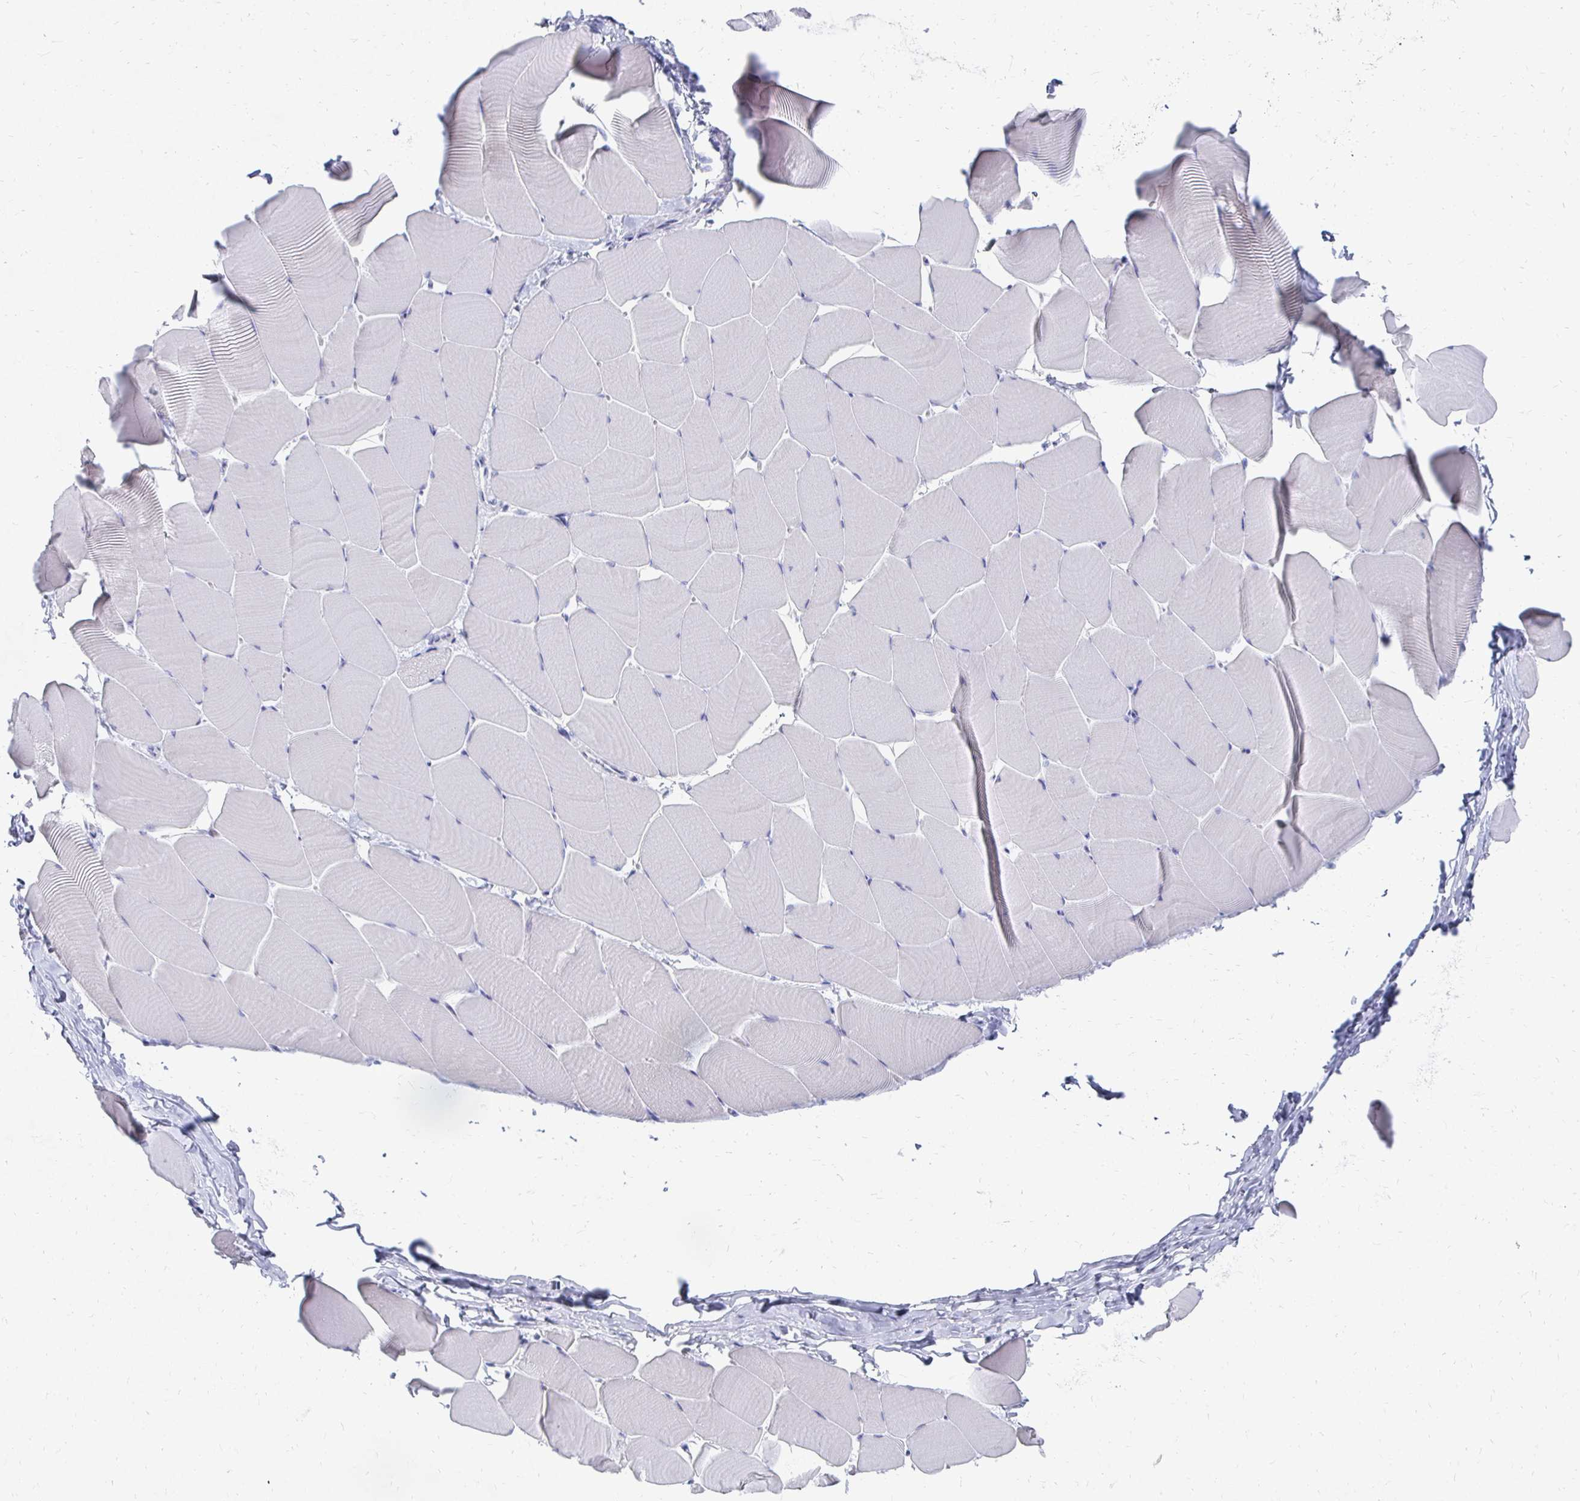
{"staining": {"intensity": "negative", "quantity": "none", "location": "none"}, "tissue": "skeletal muscle", "cell_type": "Myocytes", "image_type": "normal", "snomed": [{"axis": "morphology", "description": "Normal tissue, NOS"}, {"axis": "topography", "description": "Skeletal muscle"}], "caption": "A photomicrograph of human skeletal muscle is negative for staining in myocytes. (Brightfield microscopy of DAB immunohistochemistry (IHC) at high magnification).", "gene": "SYCP3", "patient": {"sex": "male", "age": 25}}